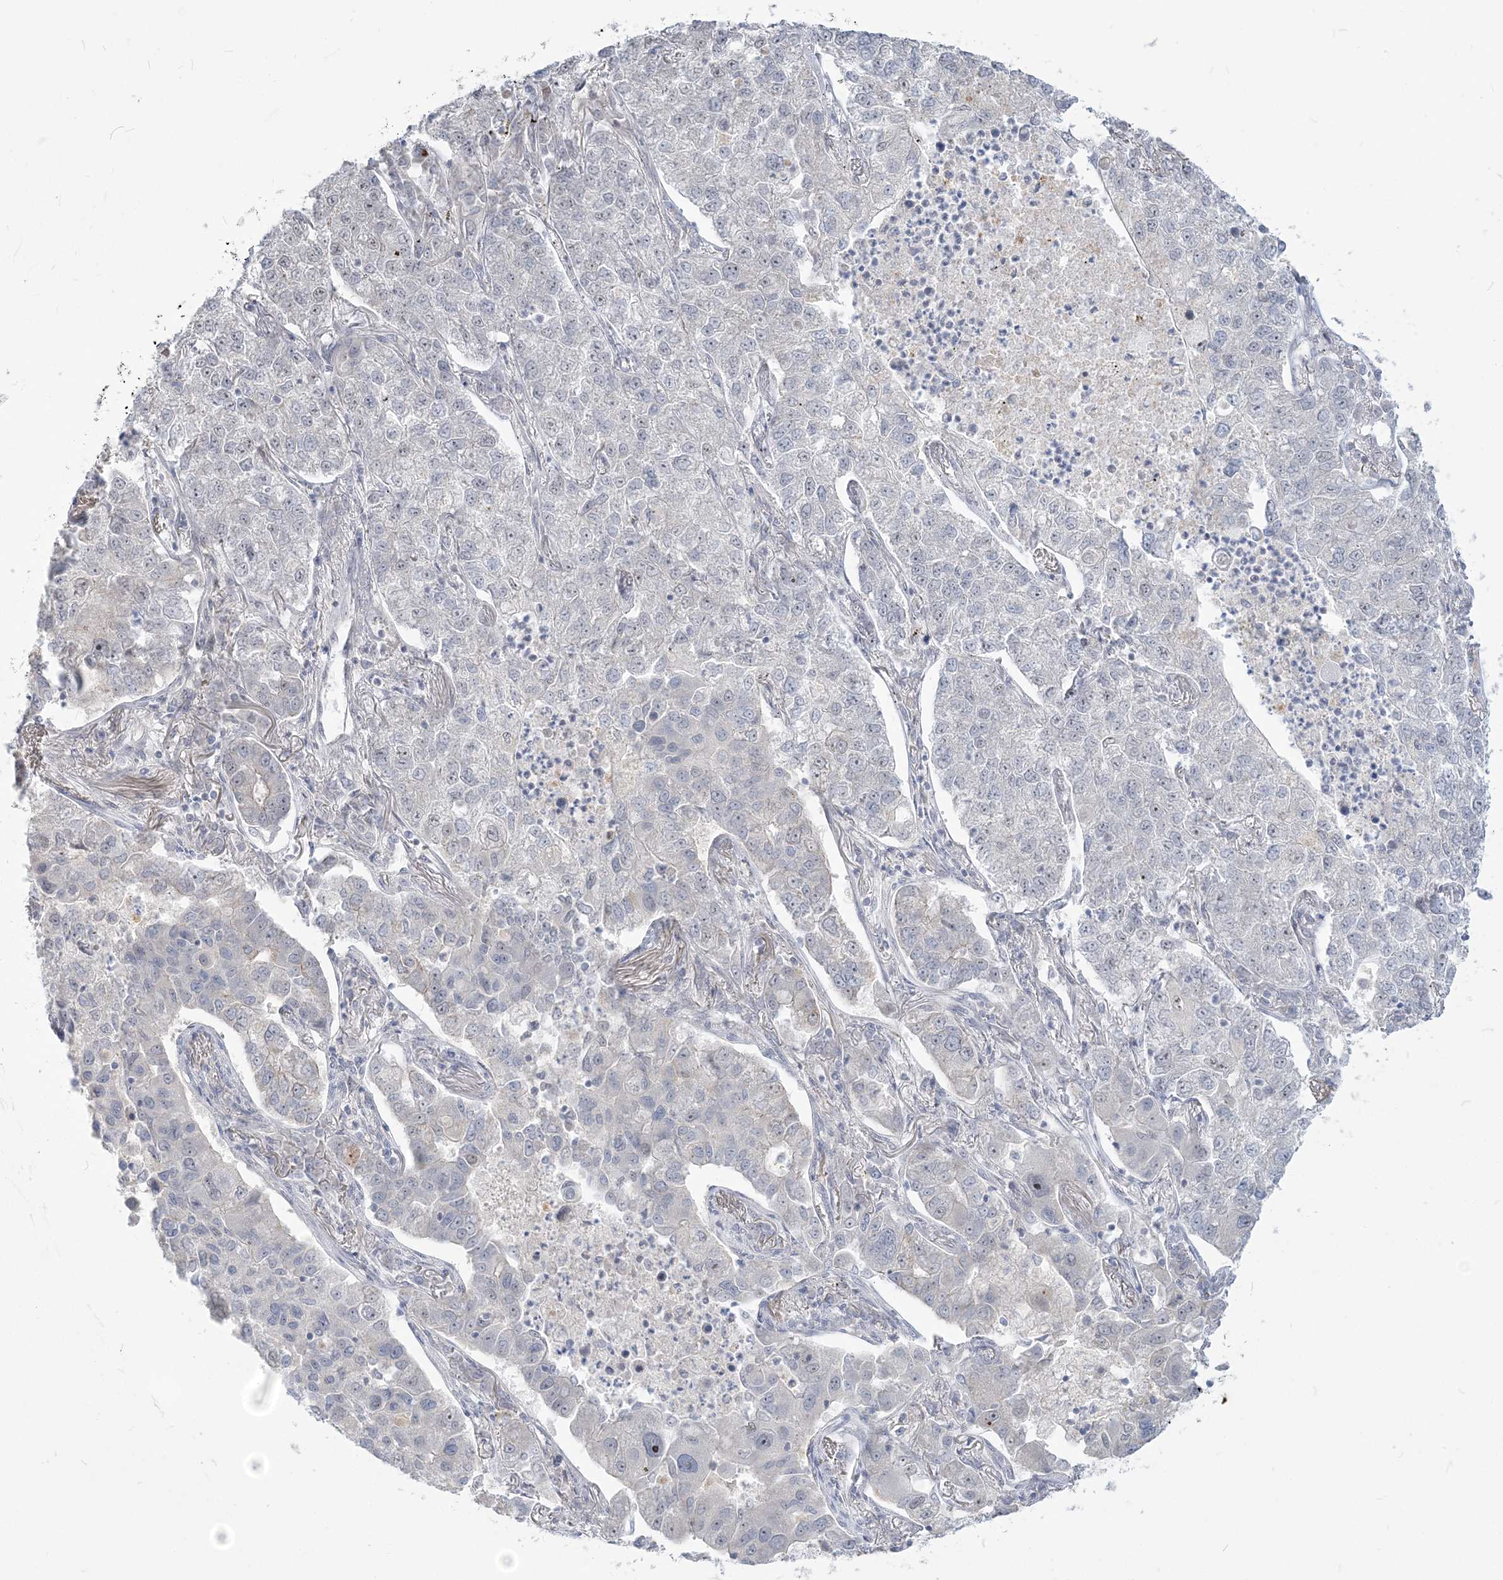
{"staining": {"intensity": "negative", "quantity": "none", "location": "none"}, "tissue": "lung cancer", "cell_type": "Tumor cells", "image_type": "cancer", "snomed": [{"axis": "morphology", "description": "Adenocarcinoma, NOS"}, {"axis": "topography", "description": "Lung"}], "caption": "Immunohistochemical staining of human lung adenocarcinoma reveals no significant positivity in tumor cells.", "gene": "SDAD1", "patient": {"sex": "male", "age": 49}}